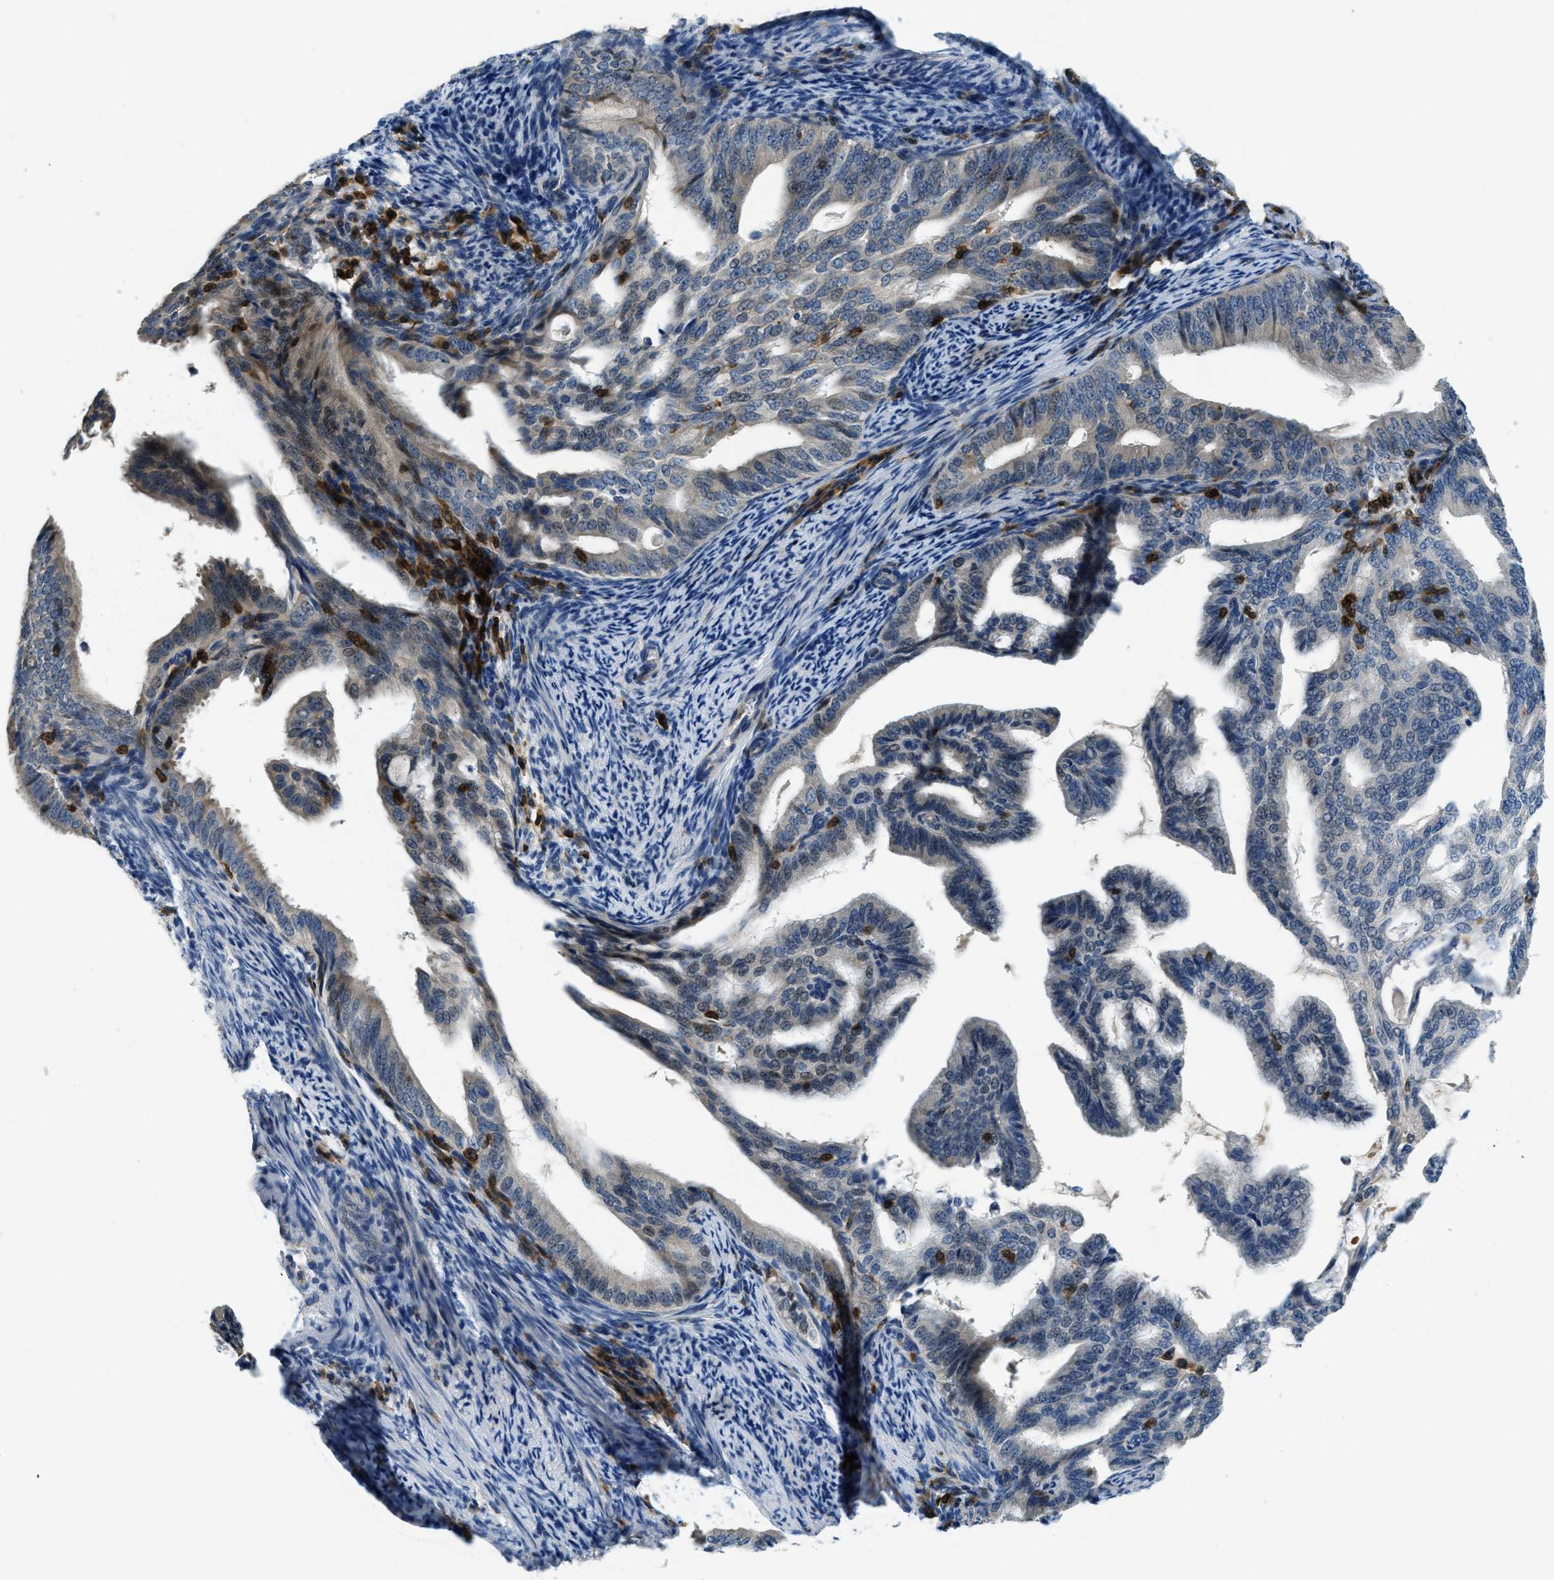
{"staining": {"intensity": "negative", "quantity": "none", "location": "none"}, "tissue": "endometrial cancer", "cell_type": "Tumor cells", "image_type": "cancer", "snomed": [{"axis": "morphology", "description": "Adenocarcinoma, NOS"}, {"axis": "topography", "description": "Endometrium"}], "caption": "There is no significant positivity in tumor cells of endometrial cancer (adenocarcinoma).", "gene": "MYO1G", "patient": {"sex": "female", "age": 58}}